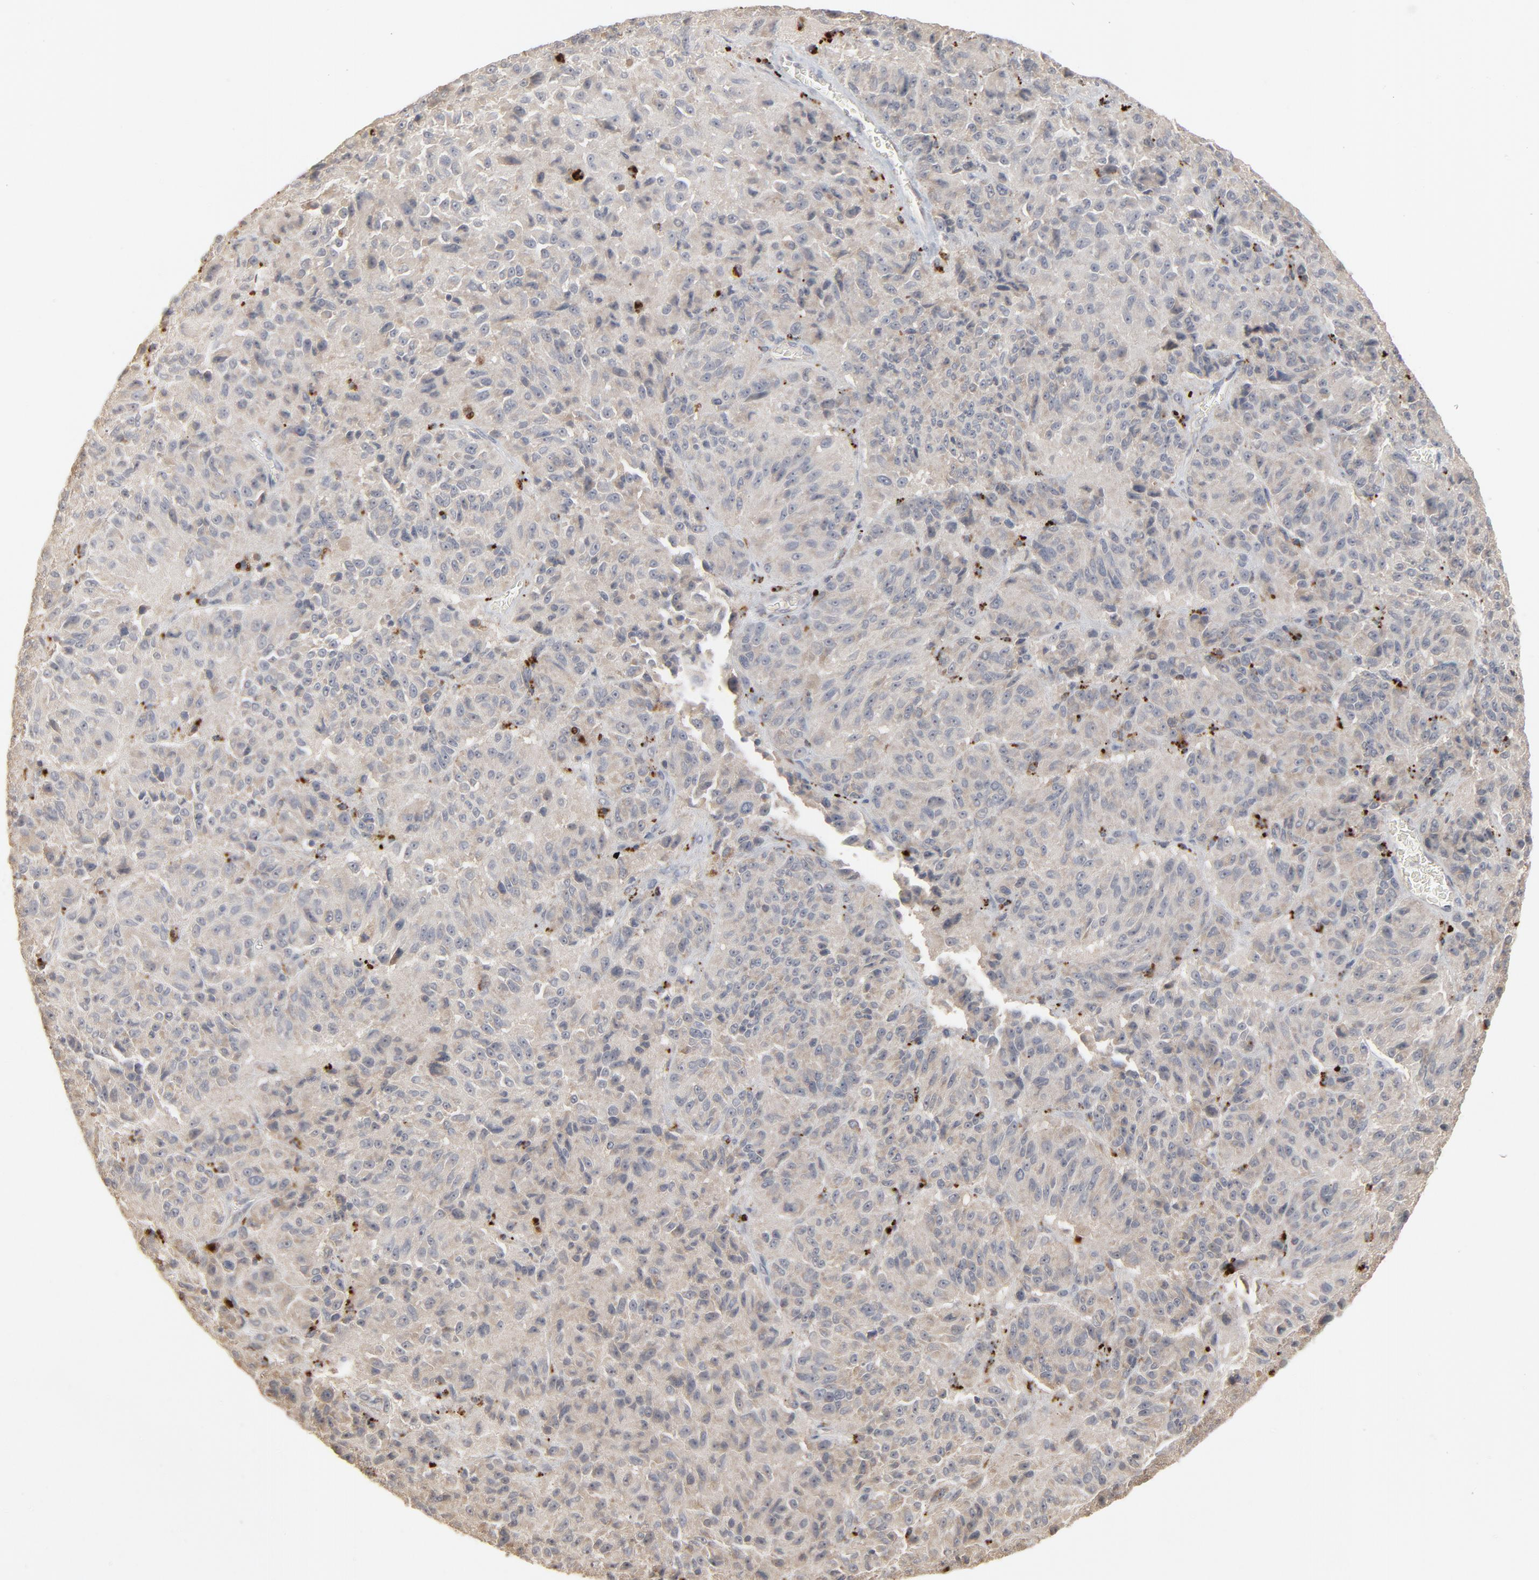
{"staining": {"intensity": "negative", "quantity": "none", "location": "none"}, "tissue": "melanoma", "cell_type": "Tumor cells", "image_type": "cancer", "snomed": [{"axis": "morphology", "description": "Malignant melanoma, Metastatic site"}, {"axis": "topography", "description": "Lung"}], "caption": "Immunohistochemical staining of malignant melanoma (metastatic site) shows no significant positivity in tumor cells.", "gene": "POMT2", "patient": {"sex": "male", "age": 64}}